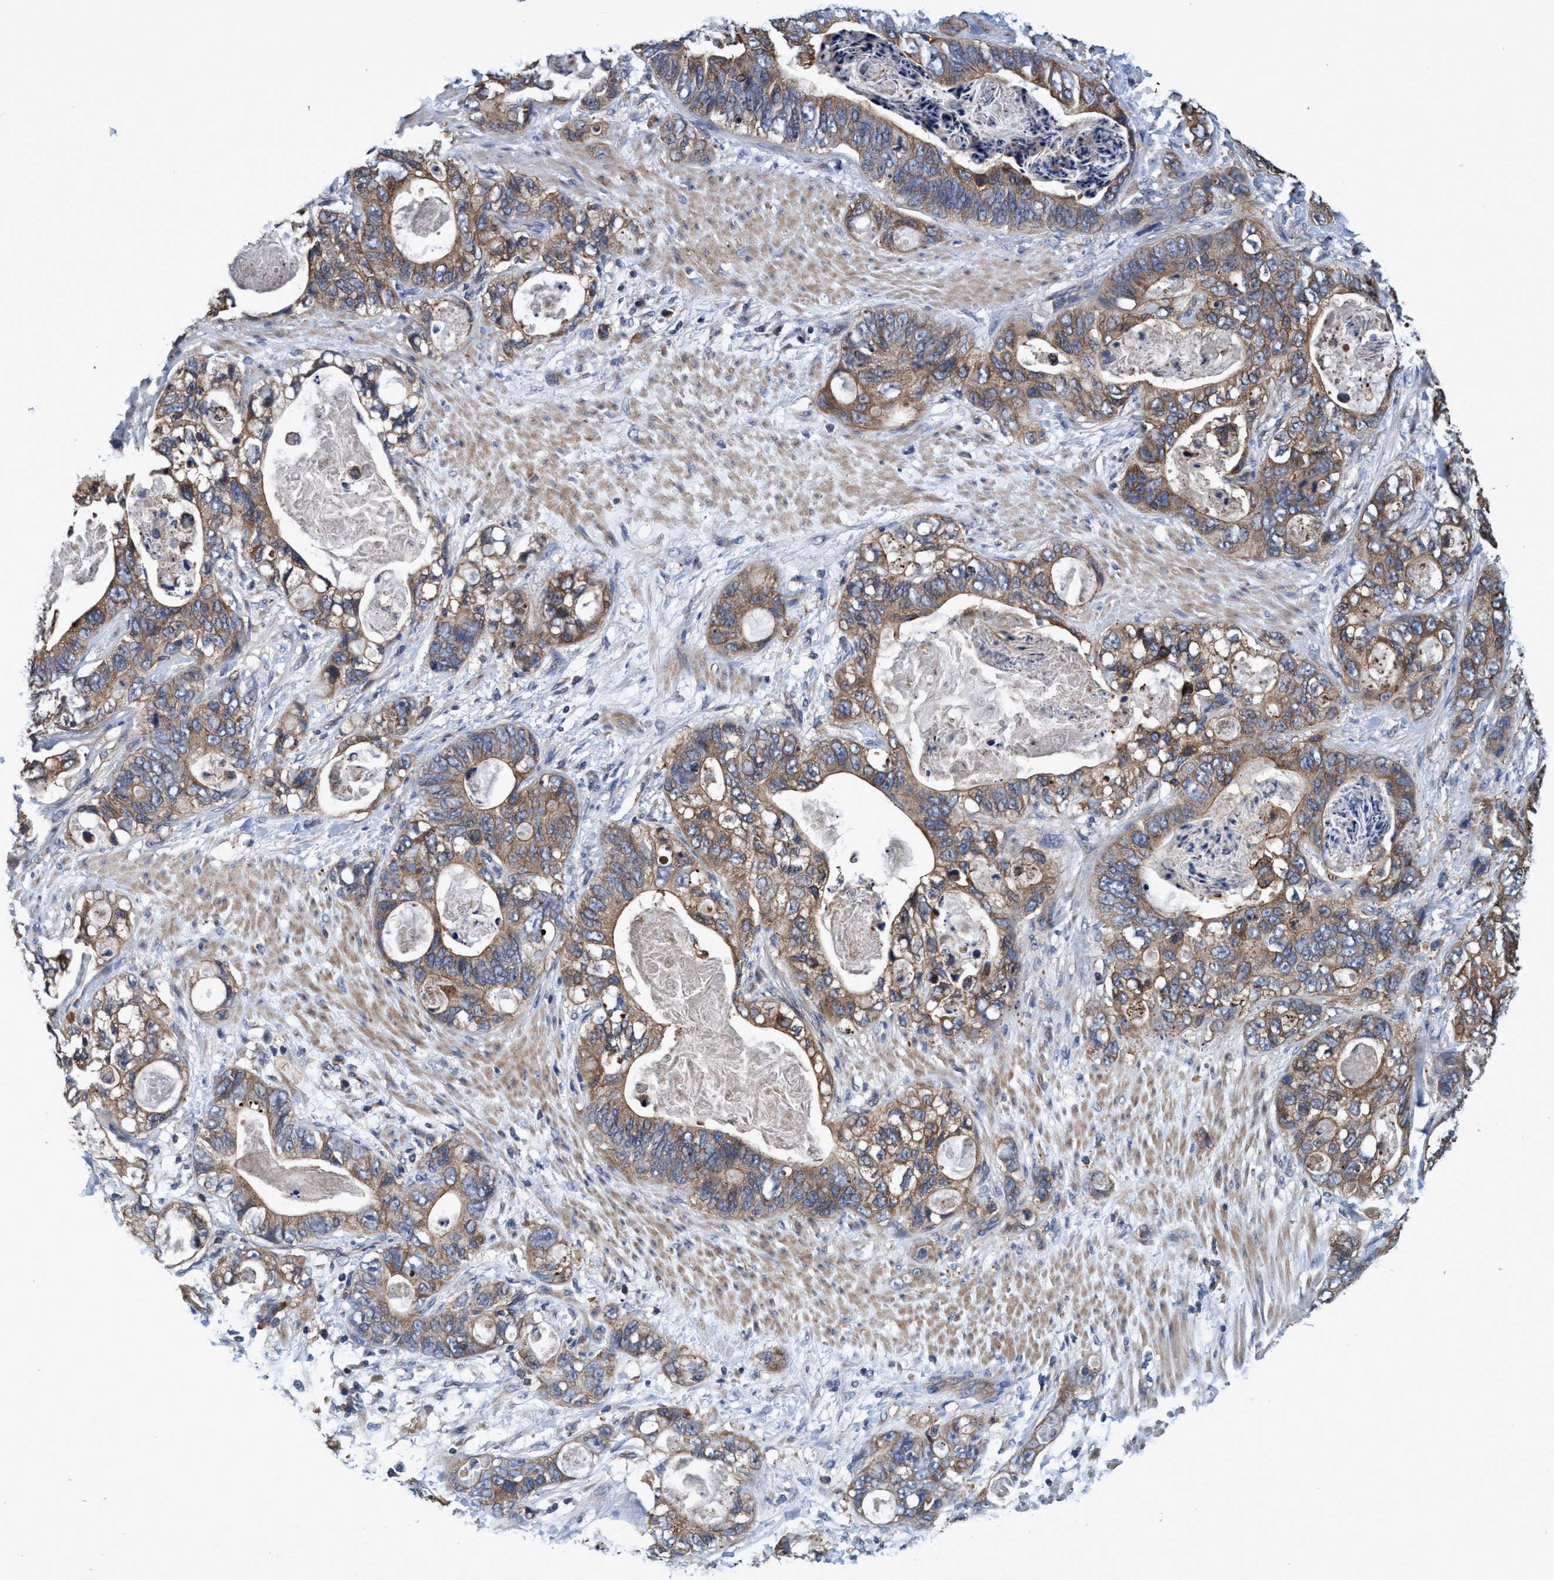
{"staining": {"intensity": "moderate", "quantity": ">75%", "location": "cytoplasmic/membranous"}, "tissue": "stomach cancer", "cell_type": "Tumor cells", "image_type": "cancer", "snomed": [{"axis": "morphology", "description": "Normal tissue, NOS"}, {"axis": "morphology", "description": "Adenocarcinoma, NOS"}, {"axis": "topography", "description": "Stomach"}], "caption": "A histopathology image showing moderate cytoplasmic/membranous expression in approximately >75% of tumor cells in stomach cancer (adenocarcinoma), as visualized by brown immunohistochemical staining.", "gene": "CALCOCO2", "patient": {"sex": "female", "age": 89}}